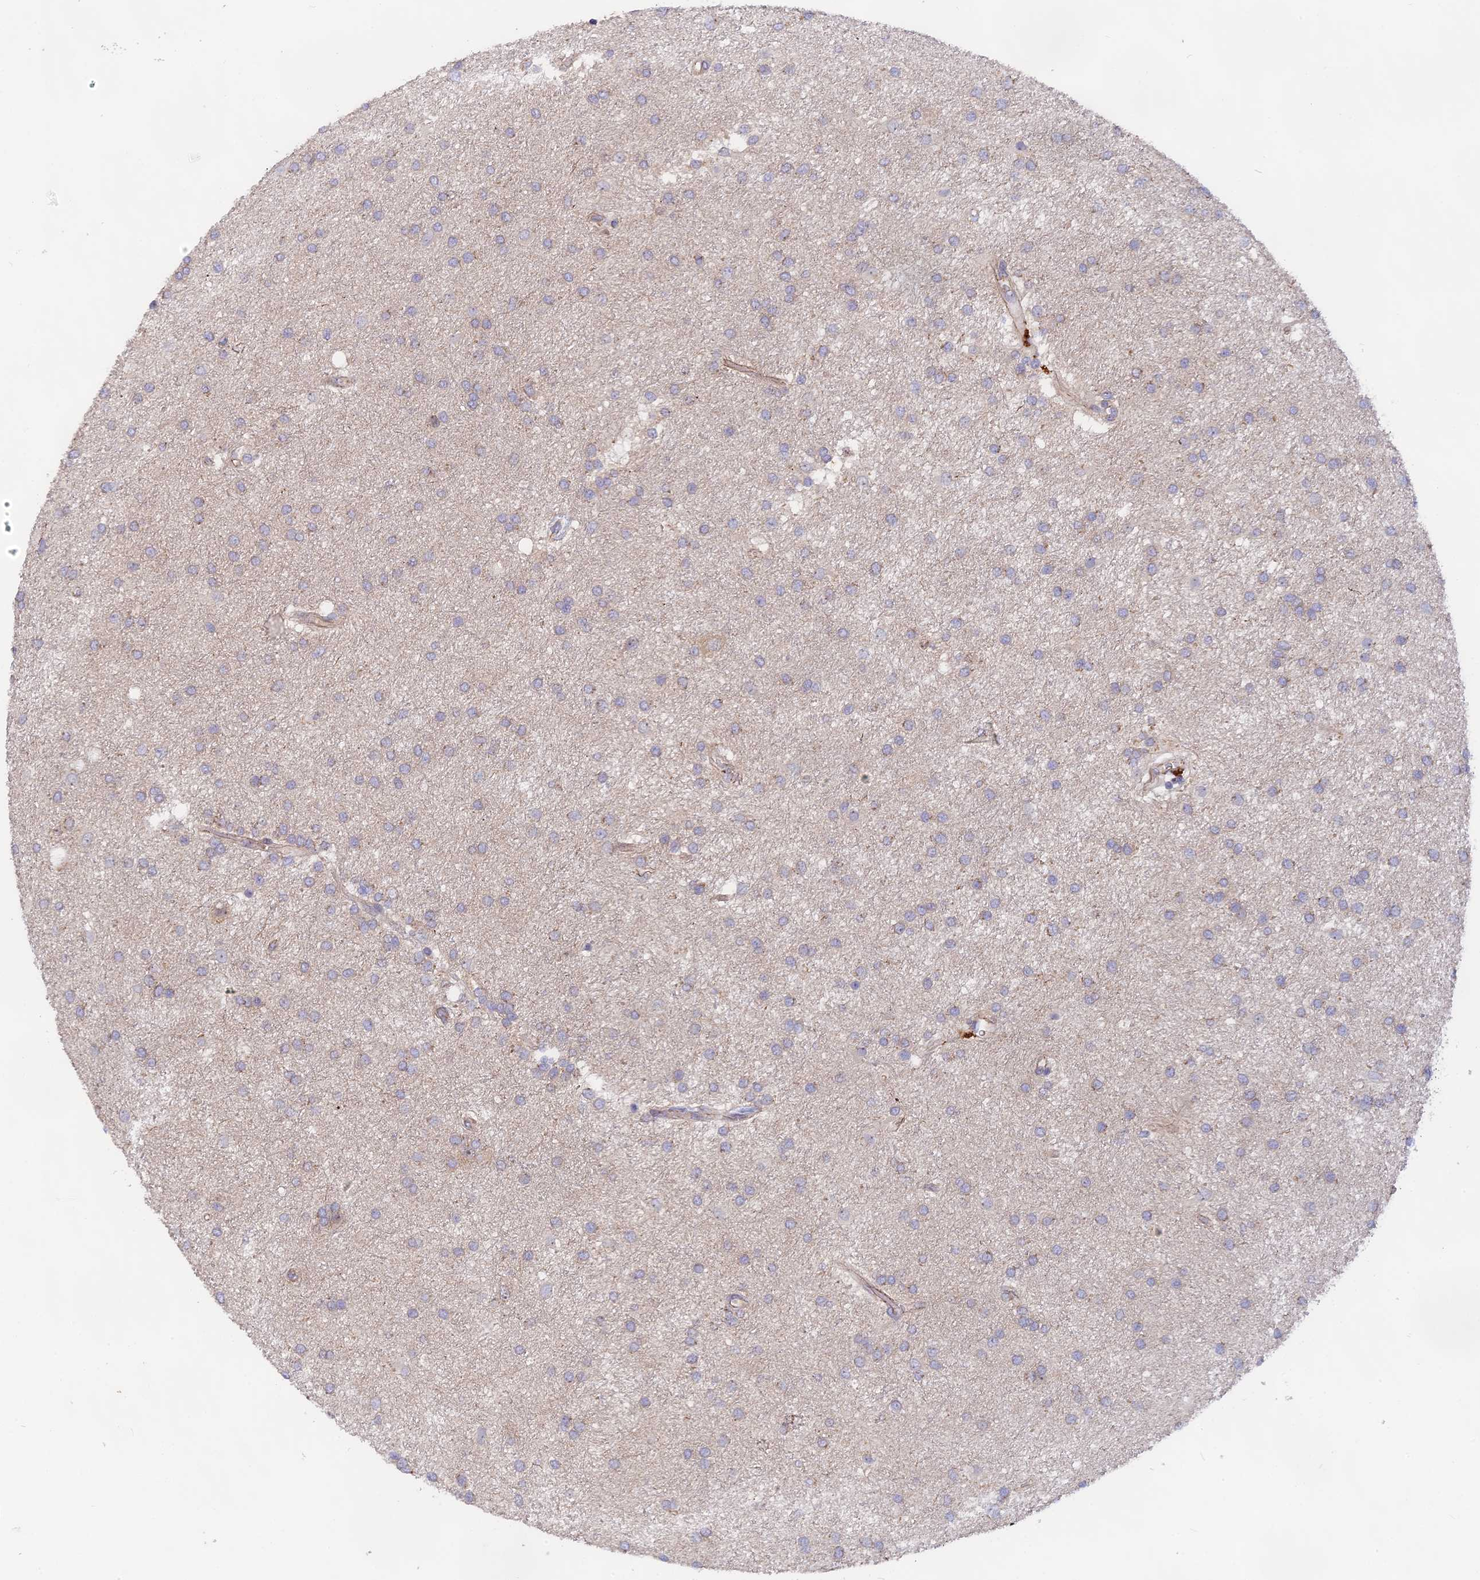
{"staining": {"intensity": "negative", "quantity": "none", "location": "none"}, "tissue": "glioma", "cell_type": "Tumor cells", "image_type": "cancer", "snomed": [{"axis": "morphology", "description": "Glioma, malignant, Low grade"}, {"axis": "topography", "description": "Brain"}], "caption": "A high-resolution photomicrograph shows IHC staining of malignant glioma (low-grade), which displays no significant positivity in tumor cells.", "gene": "TENT4B", "patient": {"sex": "male", "age": 66}}